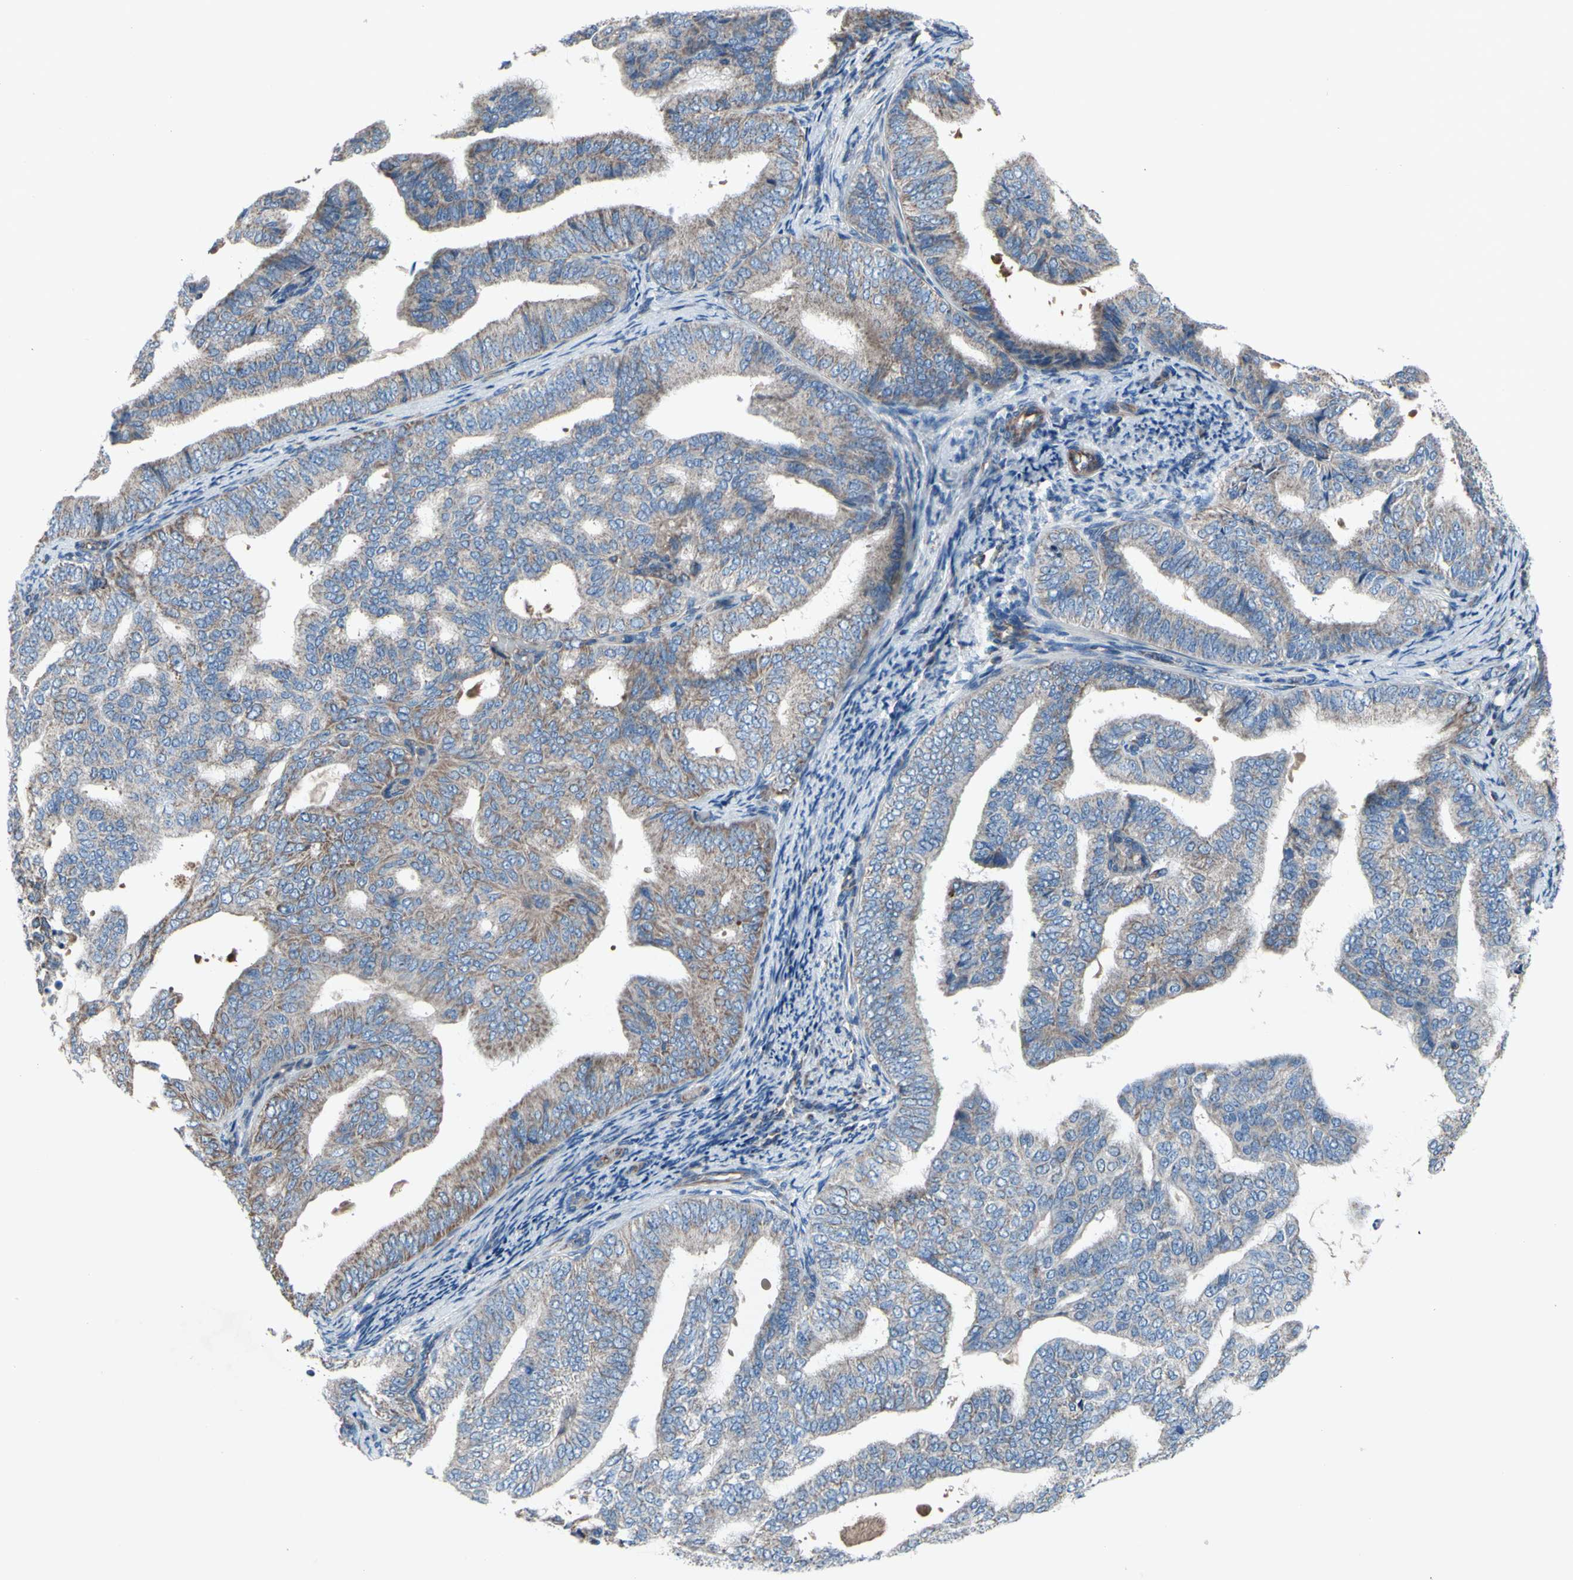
{"staining": {"intensity": "weak", "quantity": ">75%", "location": "cytoplasmic/membranous"}, "tissue": "endometrial cancer", "cell_type": "Tumor cells", "image_type": "cancer", "snomed": [{"axis": "morphology", "description": "Adenocarcinoma, NOS"}, {"axis": "topography", "description": "Endometrium"}], "caption": "Endometrial cancer (adenocarcinoma) tissue shows weak cytoplasmic/membranous expression in about >75% of tumor cells, visualized by immunohistochemistry.", "gene": "EMC7", "patient": {"sex": "female", "age": 58}}